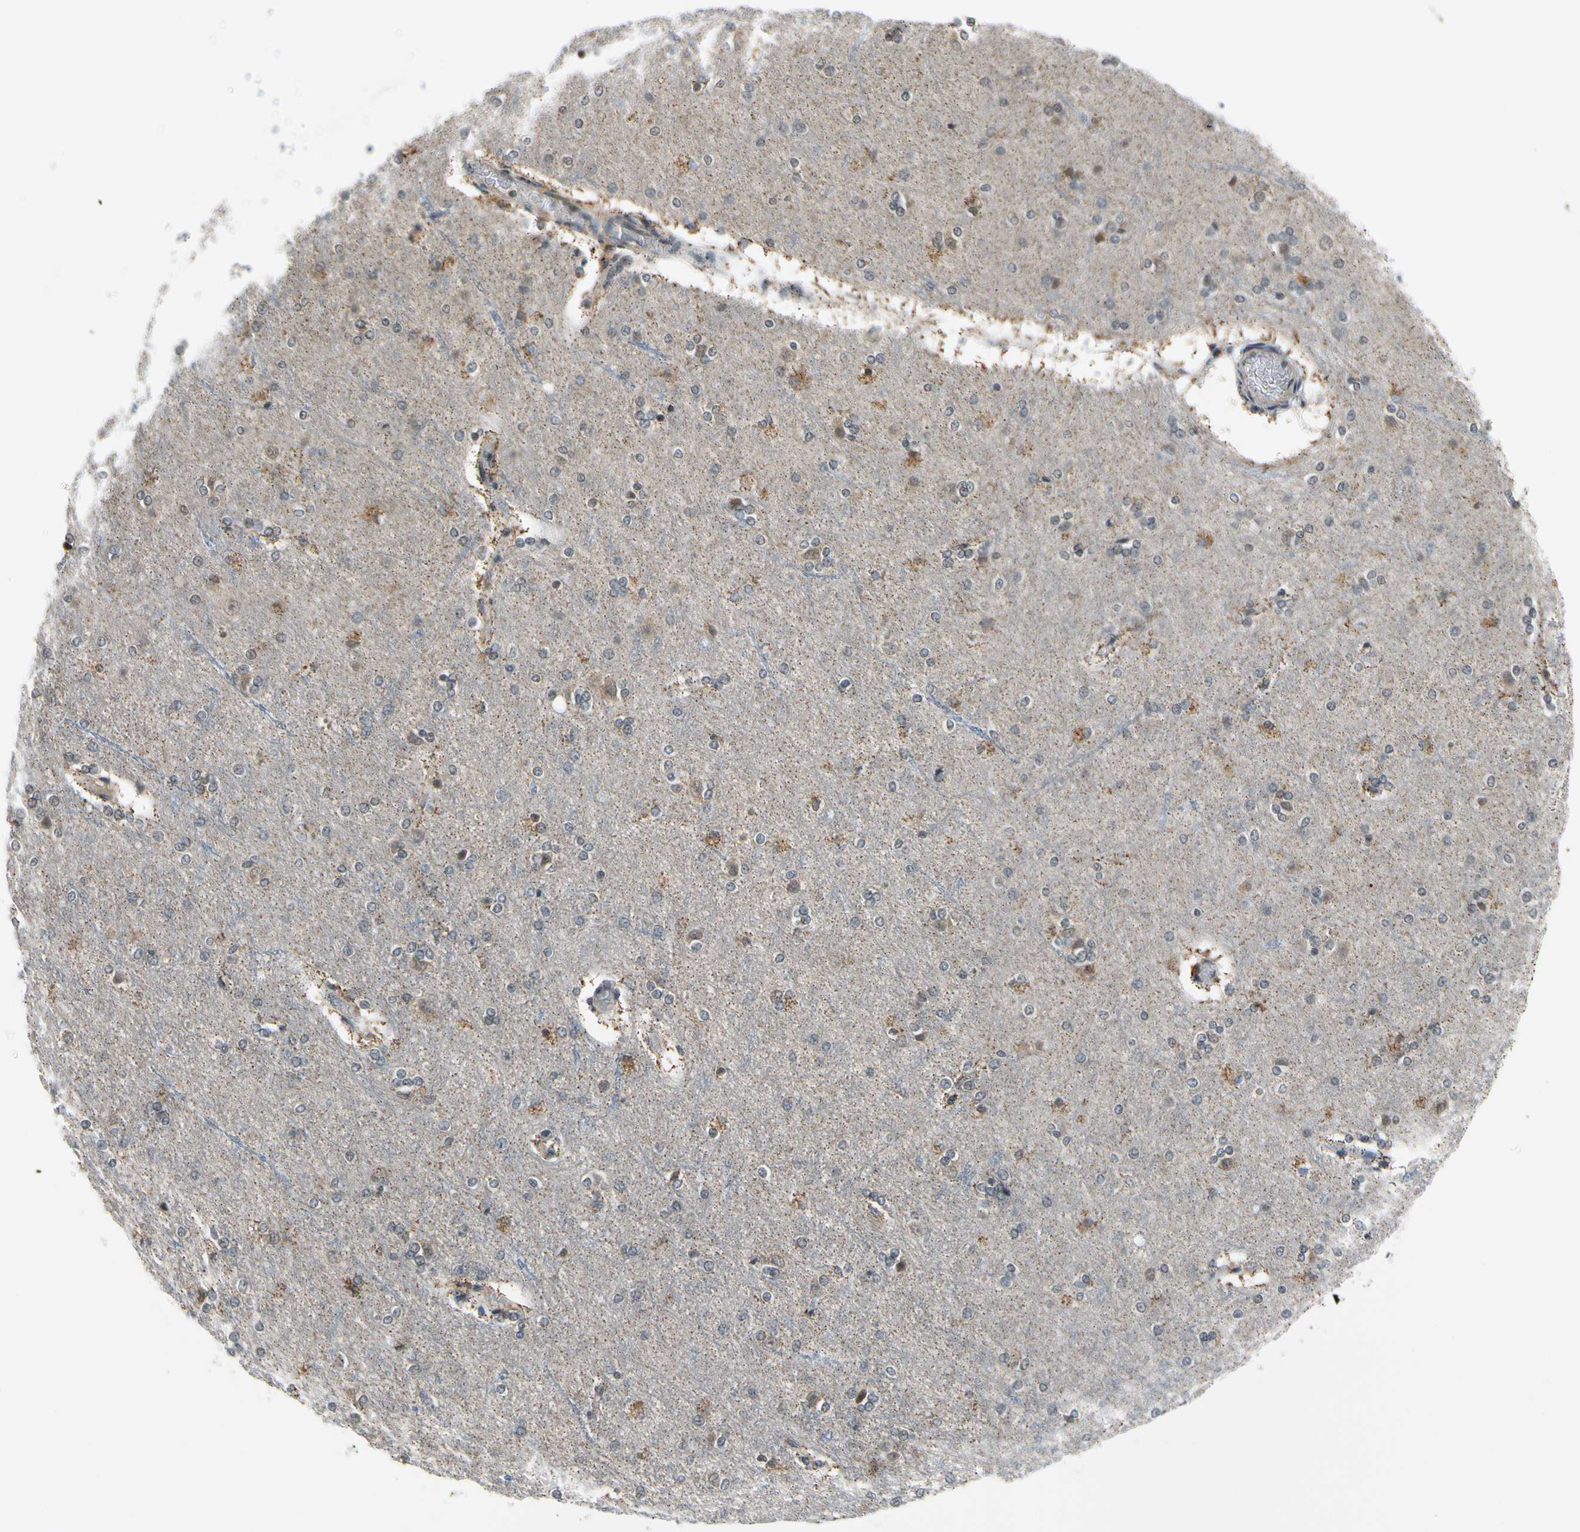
{"staining": {"intensity": "negative", "quantity": "none", "location": "none"}, "tissue": "cerebral cortex", "cell_type": "Endothelial cells", "image_type": "normal", "snomed": [{"axis": "morphology", "description": "Normal tissue, NOS"}, {"axis": "topography", "description": "Cerebral cortex"}], "caption": "Human cerebral cortex stained for a protein using immunohistochemistry demonstrates no expression in endothelial cells.", "gene": "TAF12", "patient": {"sex": "female", "age": 54}}